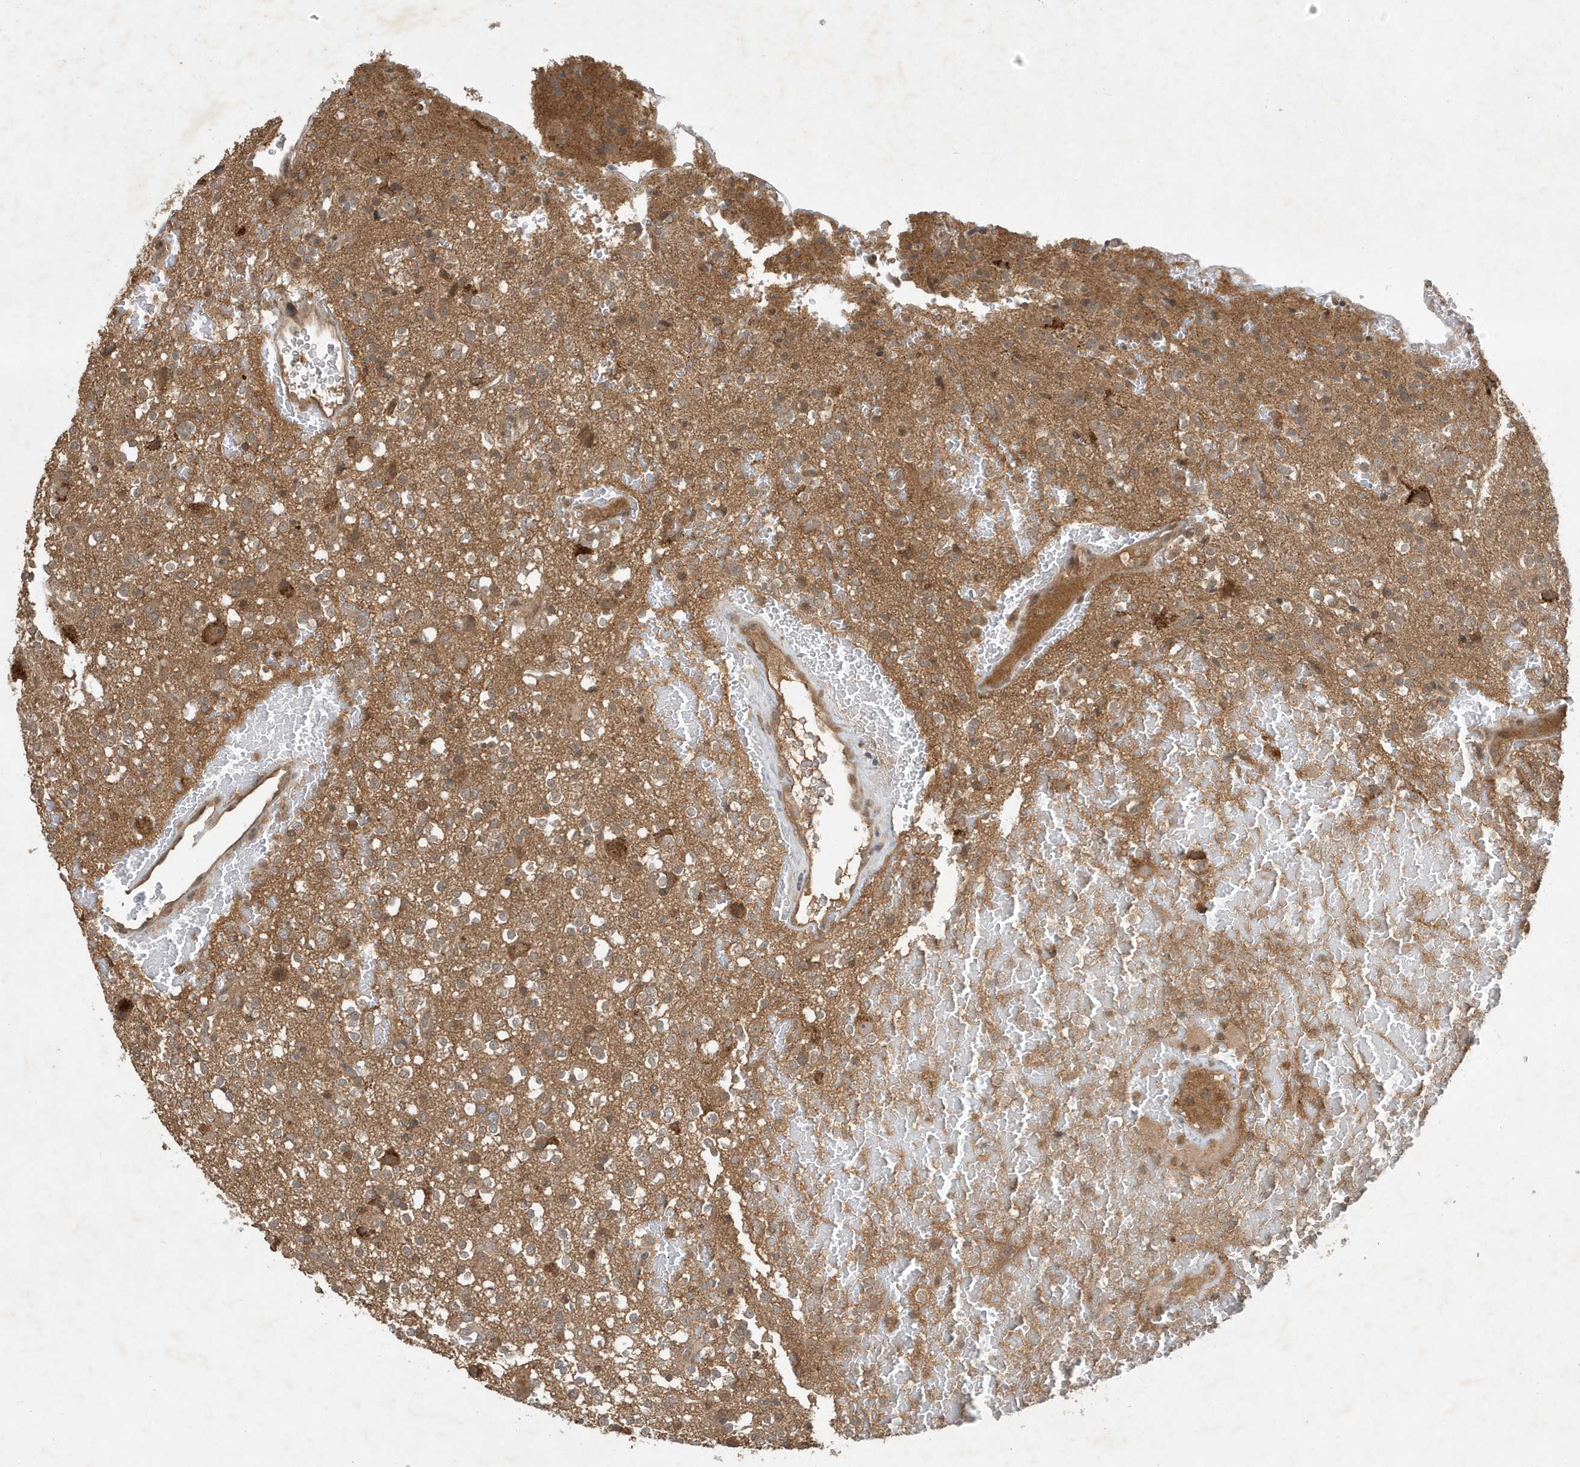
{"staining": {"intensity": "weak", "quantity": "25%-75%", "location": "cytoplasmic/membranous"}, "tissue": "glioma", "cell_type": "Tumor cells", "image_type": "cancer", "snomed": [{"axis": "morphology", "description": "Glioma, malignant, High grade"}, {"axis": "topography", "description": "Brain"}], "caption": "Glioma was stained to show a protein in brown. There is low levels of weak cytoplasmic/membranous positivity in approximately 25%-75% of tumor cells. (DAB IHC, brown staining for protein, blue staining for nuclei).", "gene": "ABCB9", "patient": {"sex": "male", "age": 47}}